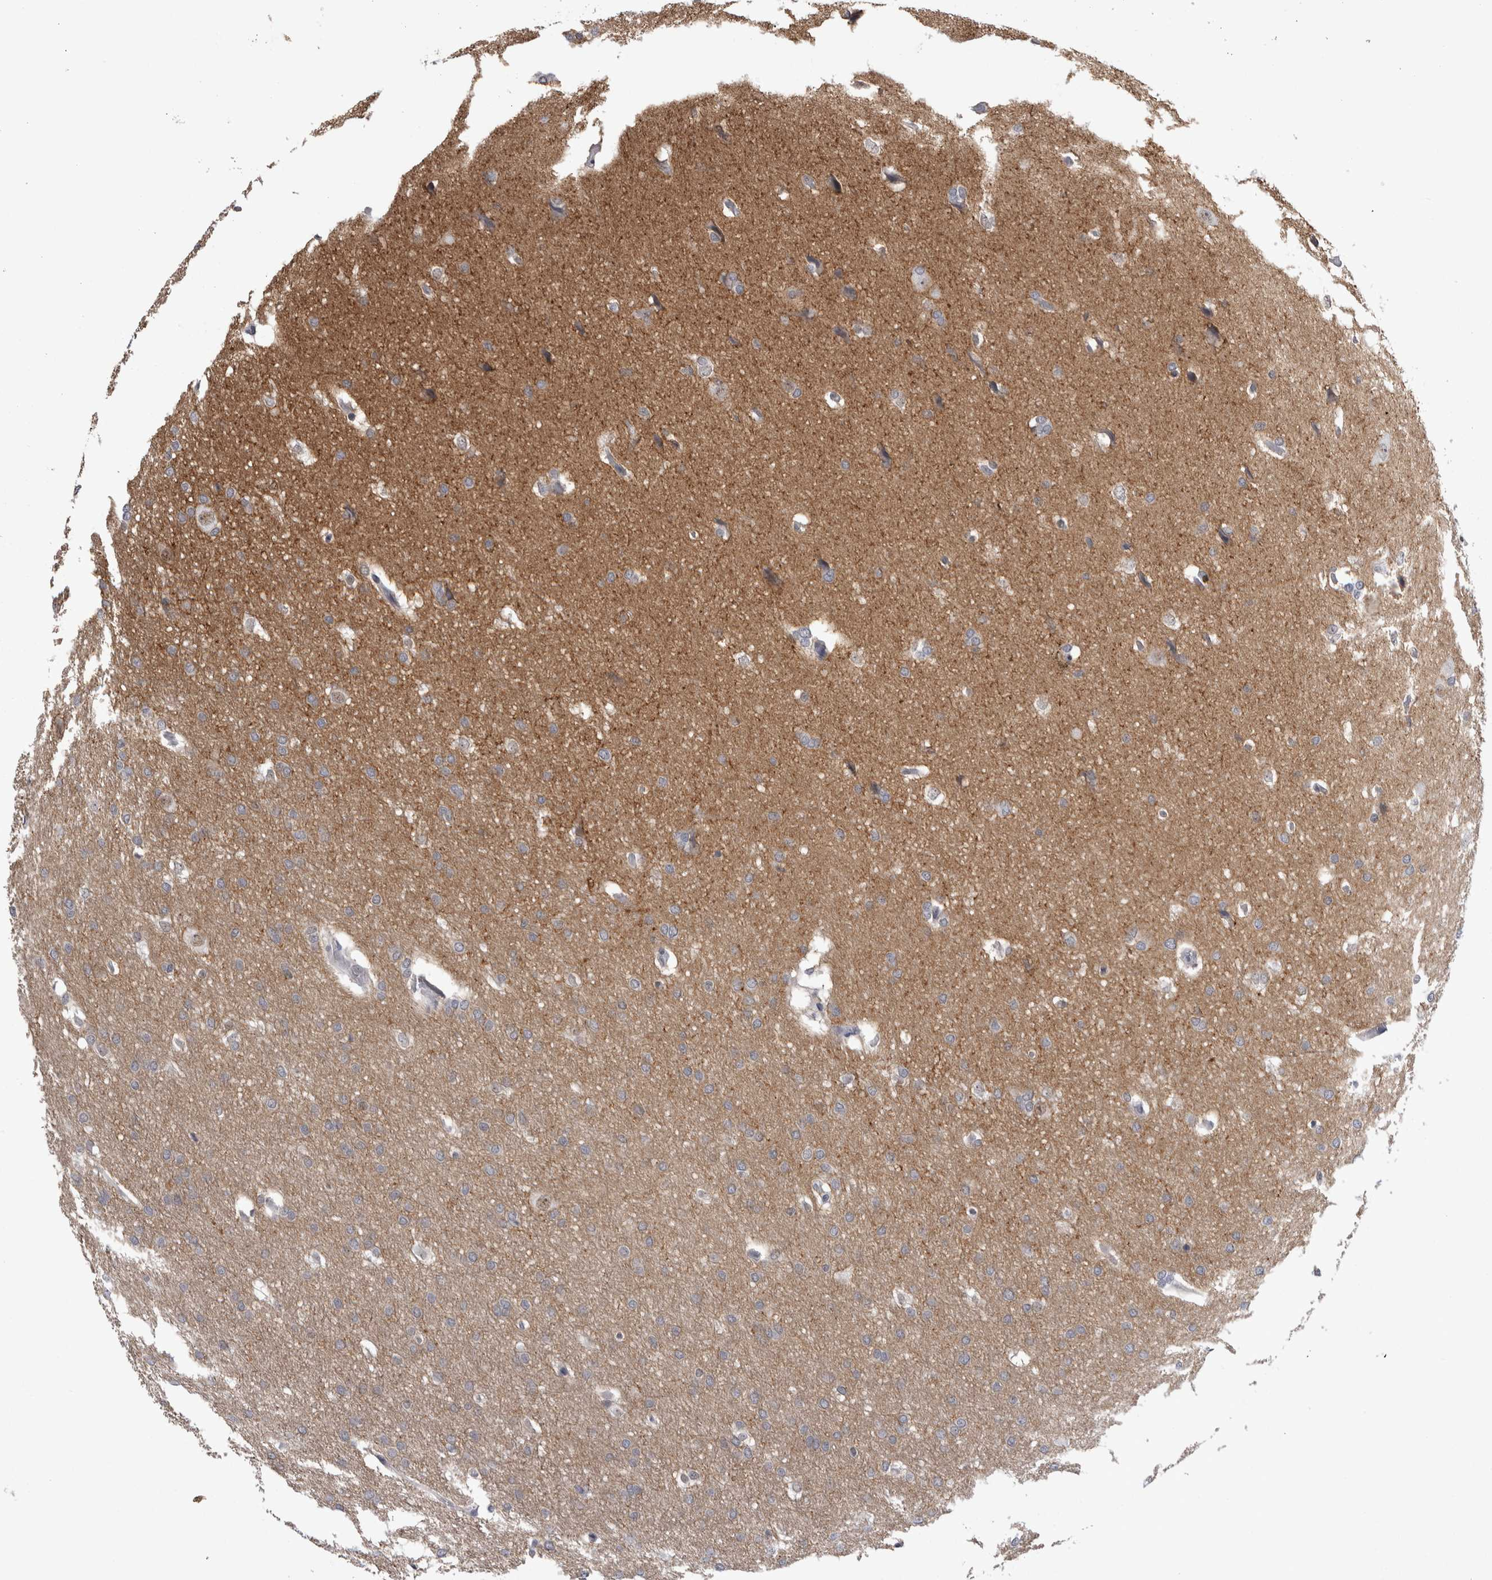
{"staining": {"intensity": "negative", "quantity": "none", "location": "none"}, "tissue": "glioma", "cell_type": "Tumor cells", "image_type": "cancer", "snomed": [{"axis": "morphology", "description": "Glioma, malignant, Low grade"}, {"axis": "topography", "description": "Brain"}], "caption": "DAB (3,3'-diaminobenzidine) immunohistochemical staining of human glioma exhibits no significant staining in tumor cells.", "gene": "PEBP4", "patient": {"sex": "female", "age": 37}}